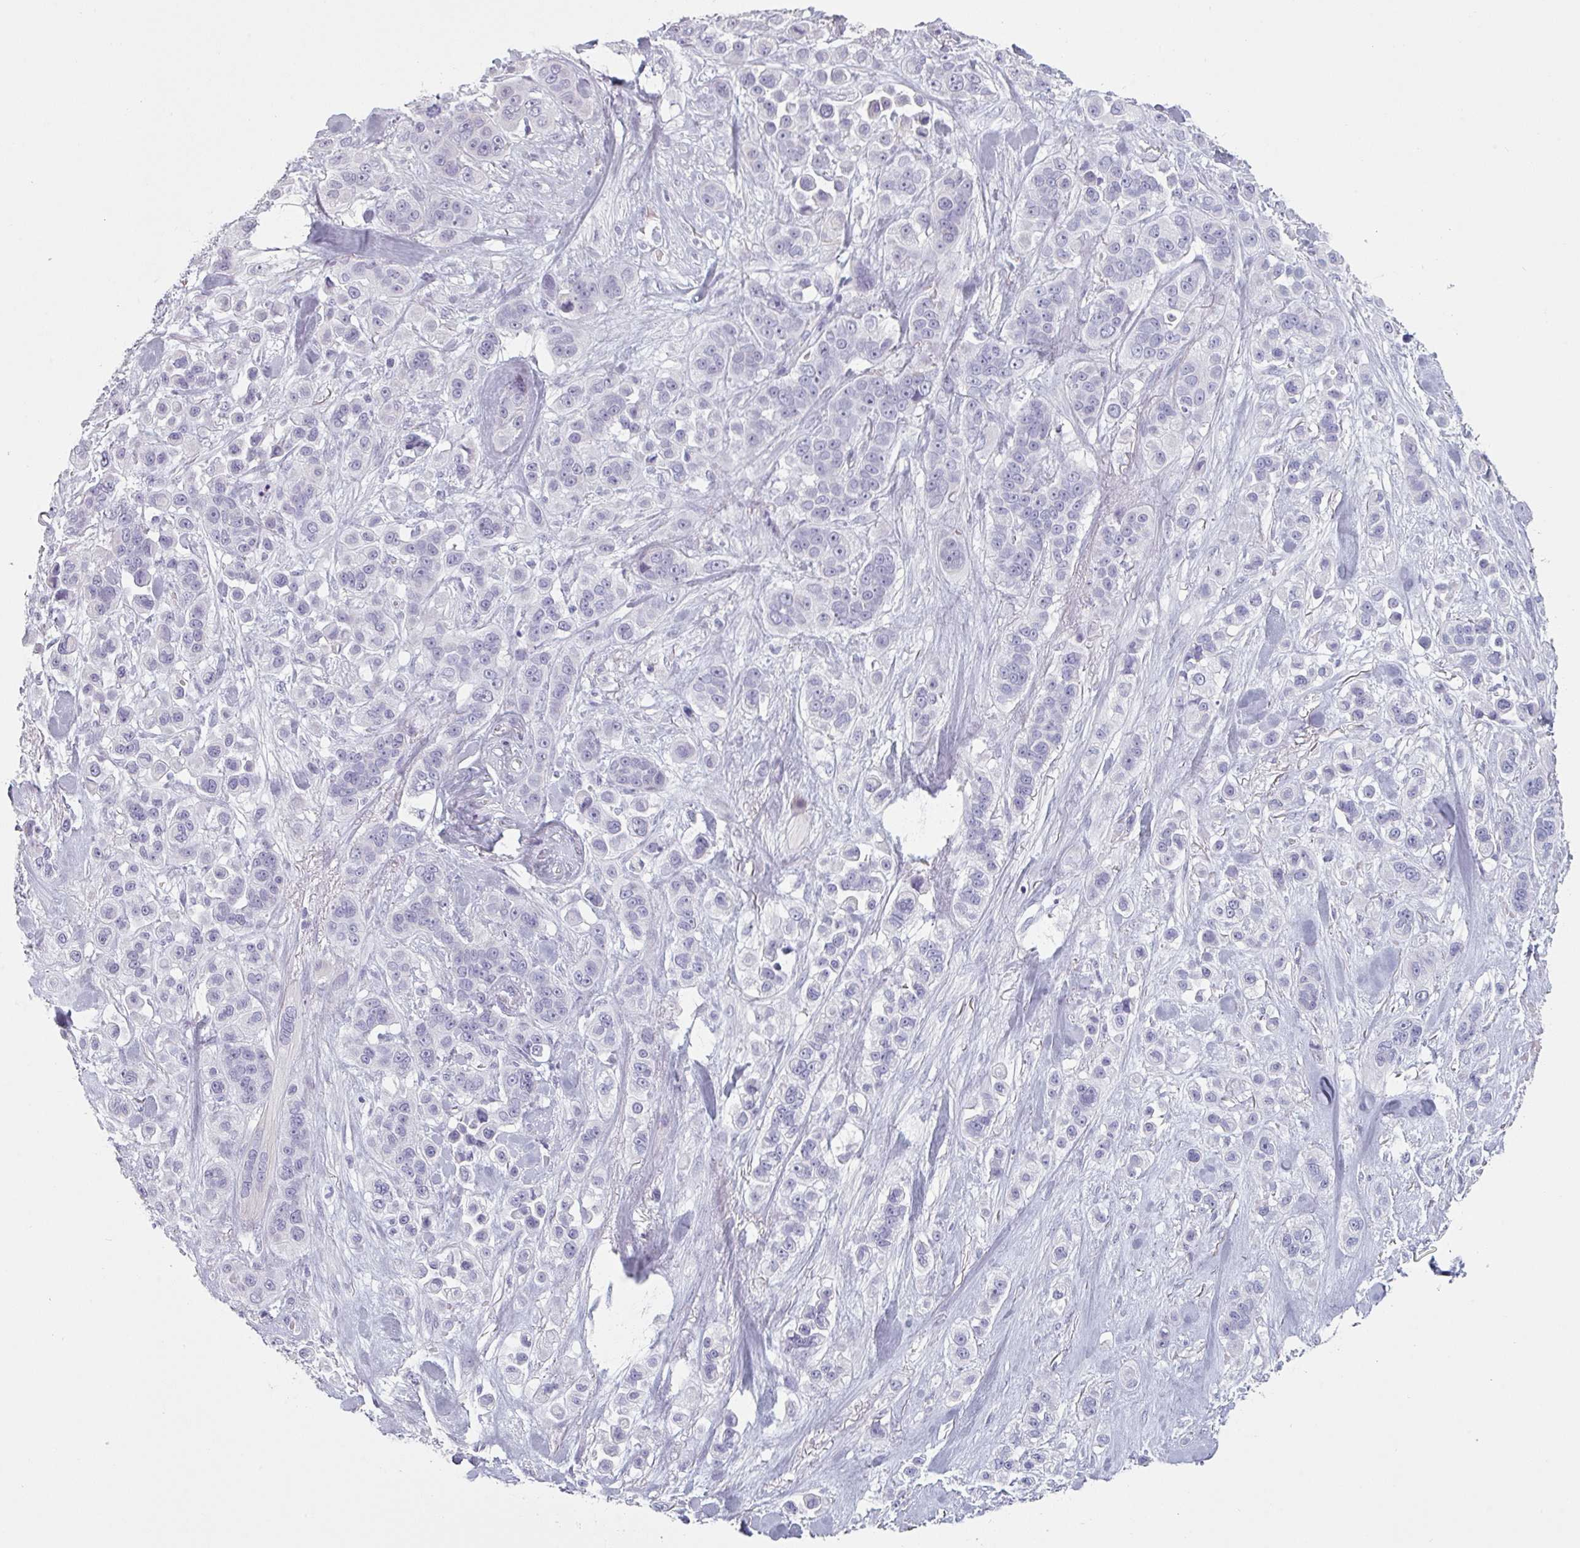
{"staining": {"intensity": "negative", "quantity": "none", "location": "none"}, "tissue": "skin cancer", "cell_type": "Tumor cells", "image_type": "cancer", "snomed": [{"axis": "morphology", "description": "Squamous cell carcinoma, NOS"}, {"axis": "topography", "description": "Skin"}], "caption": "Squamous cell carcinoma (skin) was stained to show a protein in brown. There is no significant staining in tumor cells.", "gene": "SFTPA1", "patient": {"sex": "male", "age": 67}}